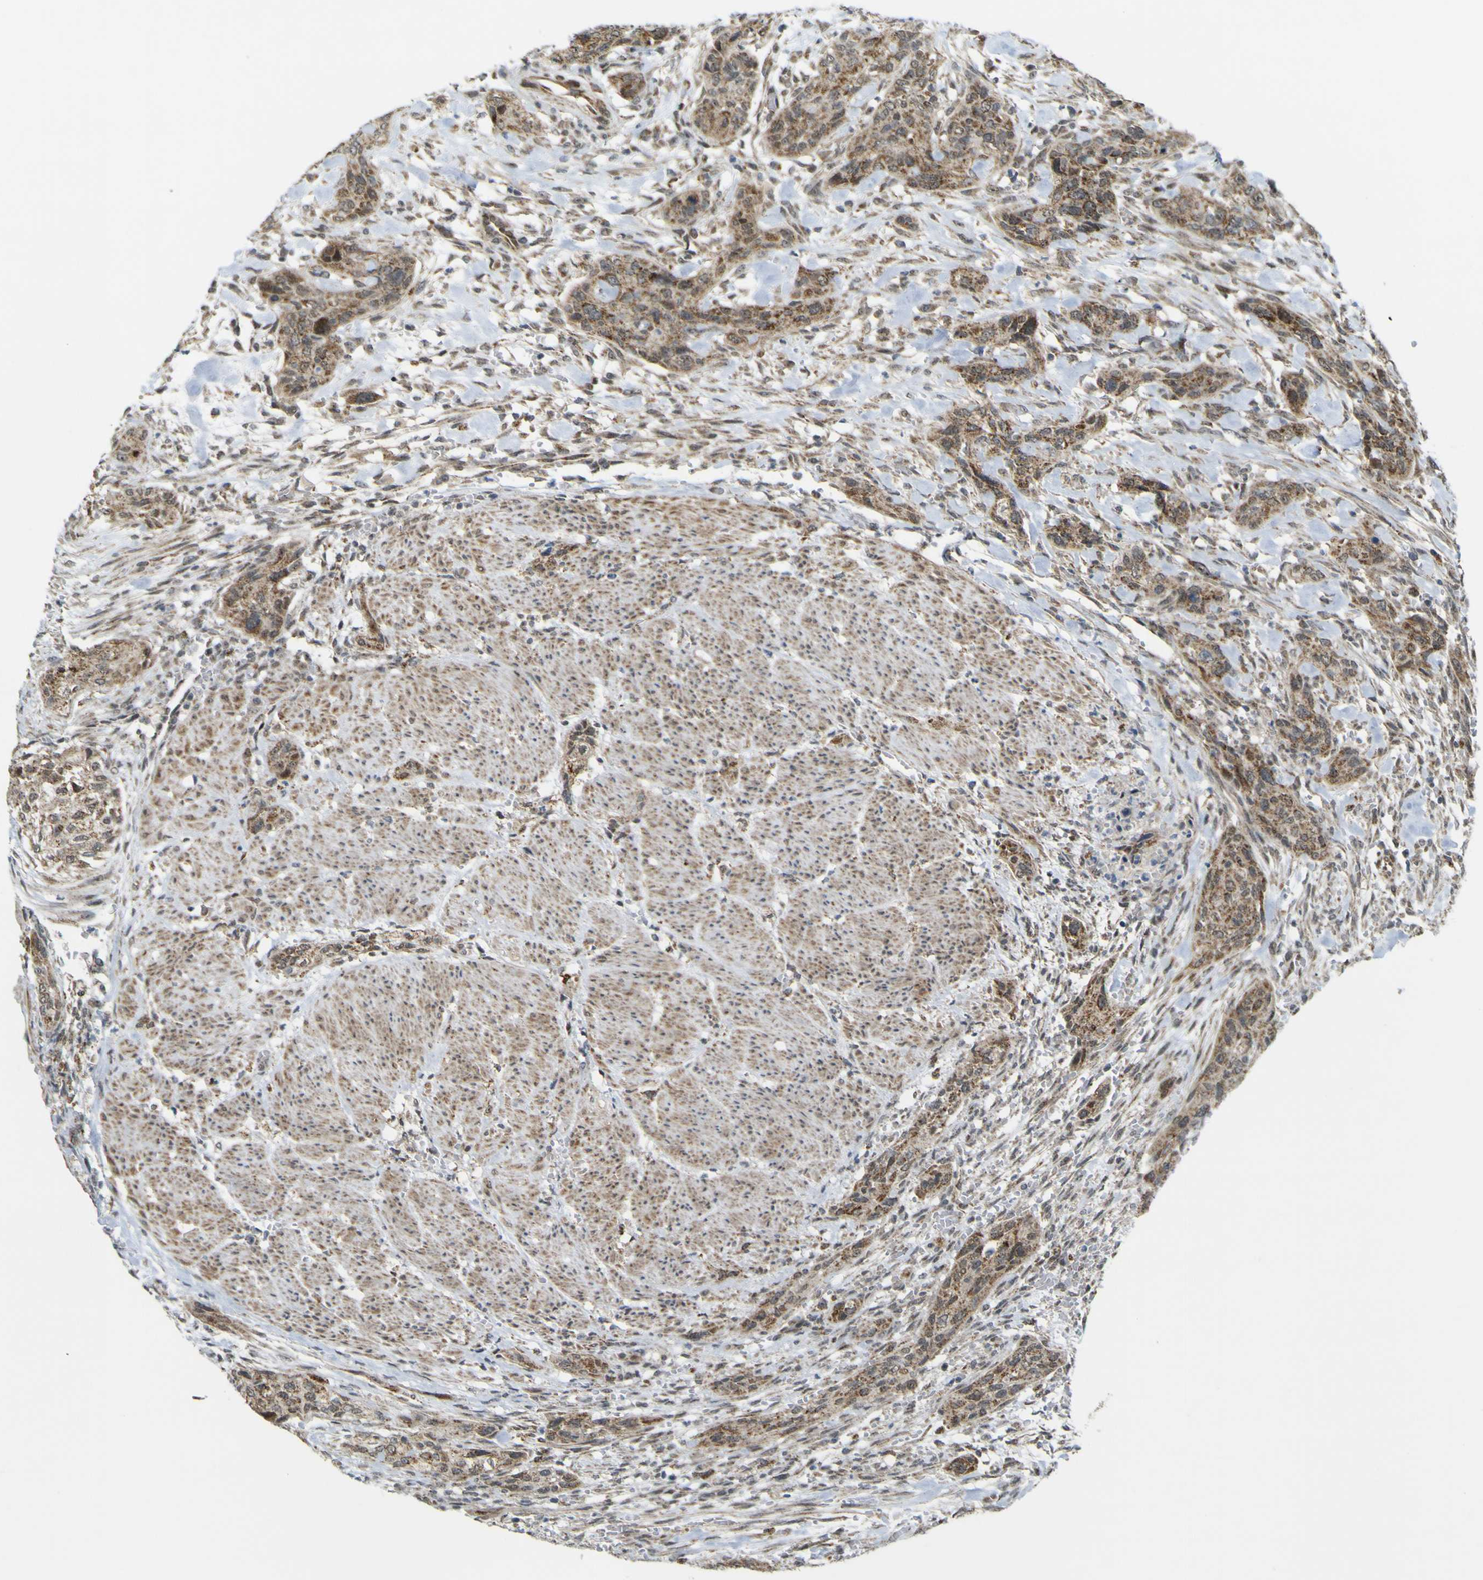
{"staining": {"intensity": "moderate", "quantity": ">75%", "location": "cytoplasmic/membranous"}, "tissue": "urothelial cancer", "cell_type": "Tumor cells", "image_type": "cancer", "snomed": [{"axis": "morphology", "description": "Urothelial carcinoma, High grade"}, {"axis": "topography", "description": "Urinary bladder"}], "caption": "Immunohistochemistry (IHC) staining of urothelial cancer, which displays medium levels of moderate cytoplasmic/membranous expression in approximately >75% of tumor cells indicating moderate cytoplasmic/membranous protein positivity. The staining was performed using DAB (brown) for protein detection and nuclei were counterstained in hematoxylin (blue).", "gene": "ACBD5", "patient": {"sex": "male", "age": 35}}